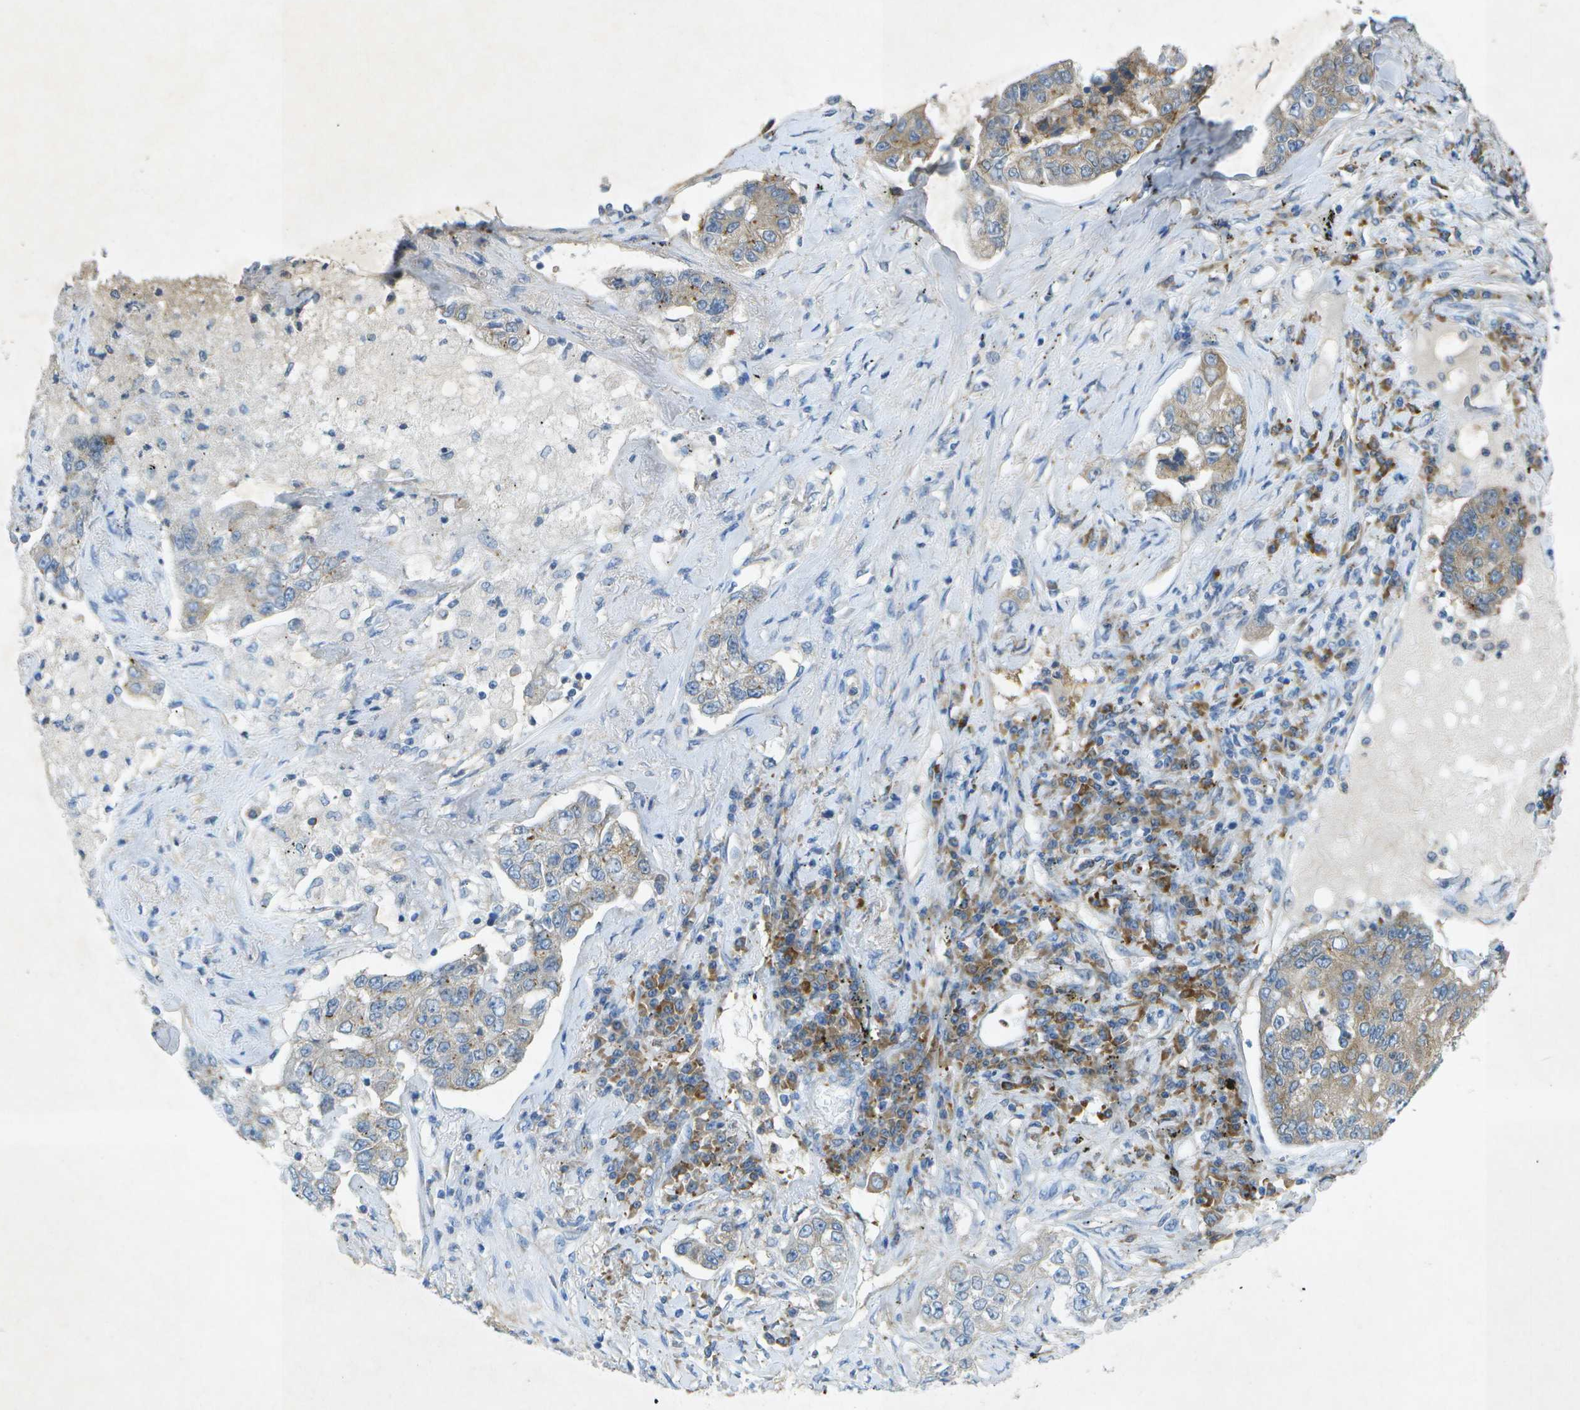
{"staining": {"intensity": "weak", "quantity": "25%-75%", "location": "cytoplasmic/membranous"}, "tissue": "lung cancer", "cell_type": "Tumor cells", "image_type": "cancer", "snomed": [{"axis": "morphology", "description": "Adenocarcinoma, NOS"}, {"axis": "topography", "description": "Lung"}], "caption": "The image shows staining of lung cancer (adenocarcinoma), revealing weak cytoplasmic/membranous protein staining (brown color) within tumor cells.", "gene": "WNK2", "patient": {"sex": "male", "age": 49}}